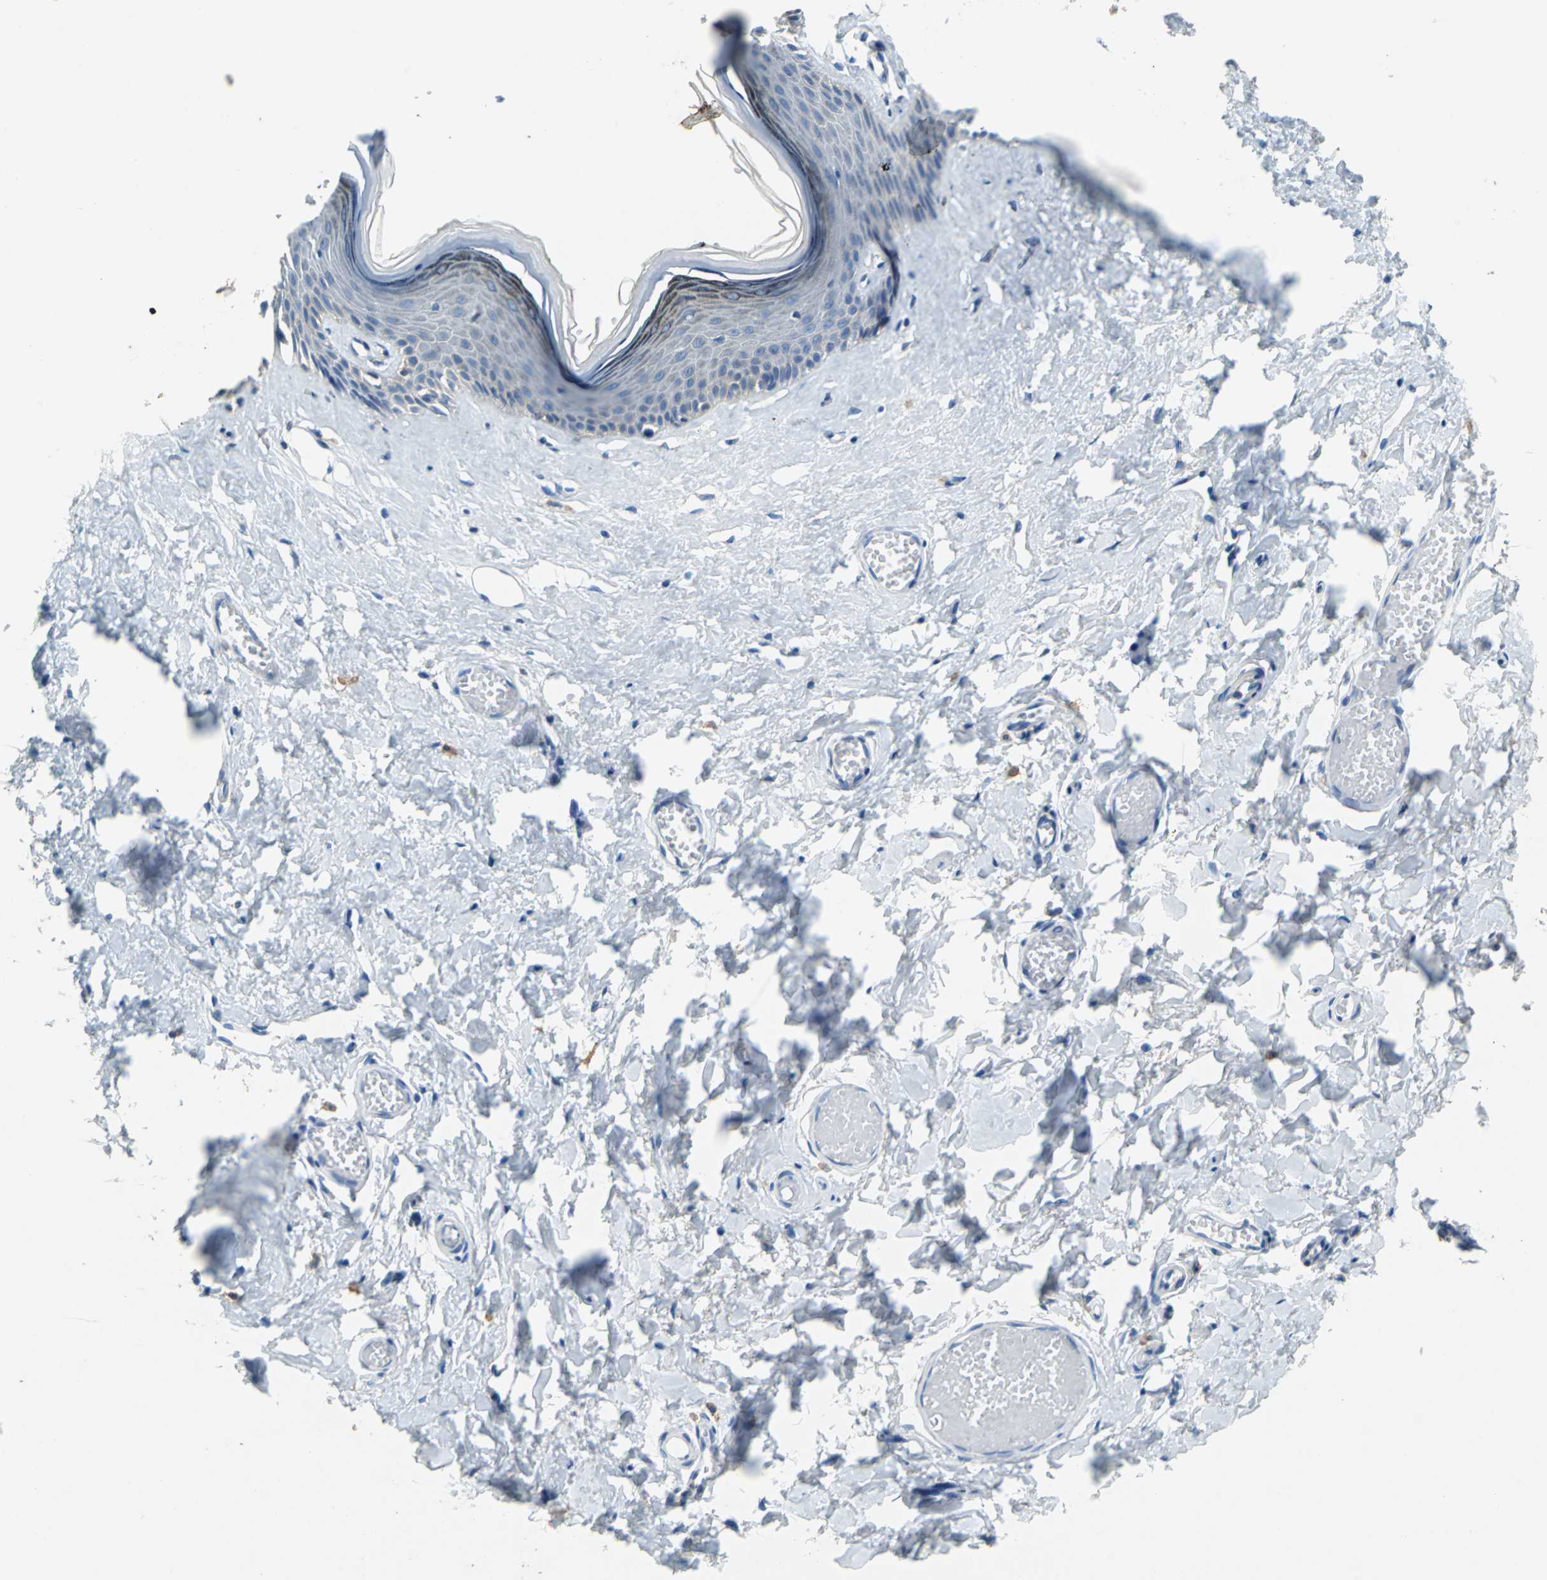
{"staining": {"intensity": "negative", "quantity": "none", "location": "none"}, "tissue": "skin", "cell_type": "Epidermal cells", "image_type": "normal", "snomed": [{"axis": "morphology", "description": "Normal tissue, NOS"}, {"axis": "morphology", "description": "Inflammation, NOS"}, {"axis": "topography", "description": "Vulva"}], "caption": "Immunohistochemical staining of normal skin reveals no significant positivity in epidermal cells.", "gene": "TEX264", "patient": {"sex": "female", "age": 84}}